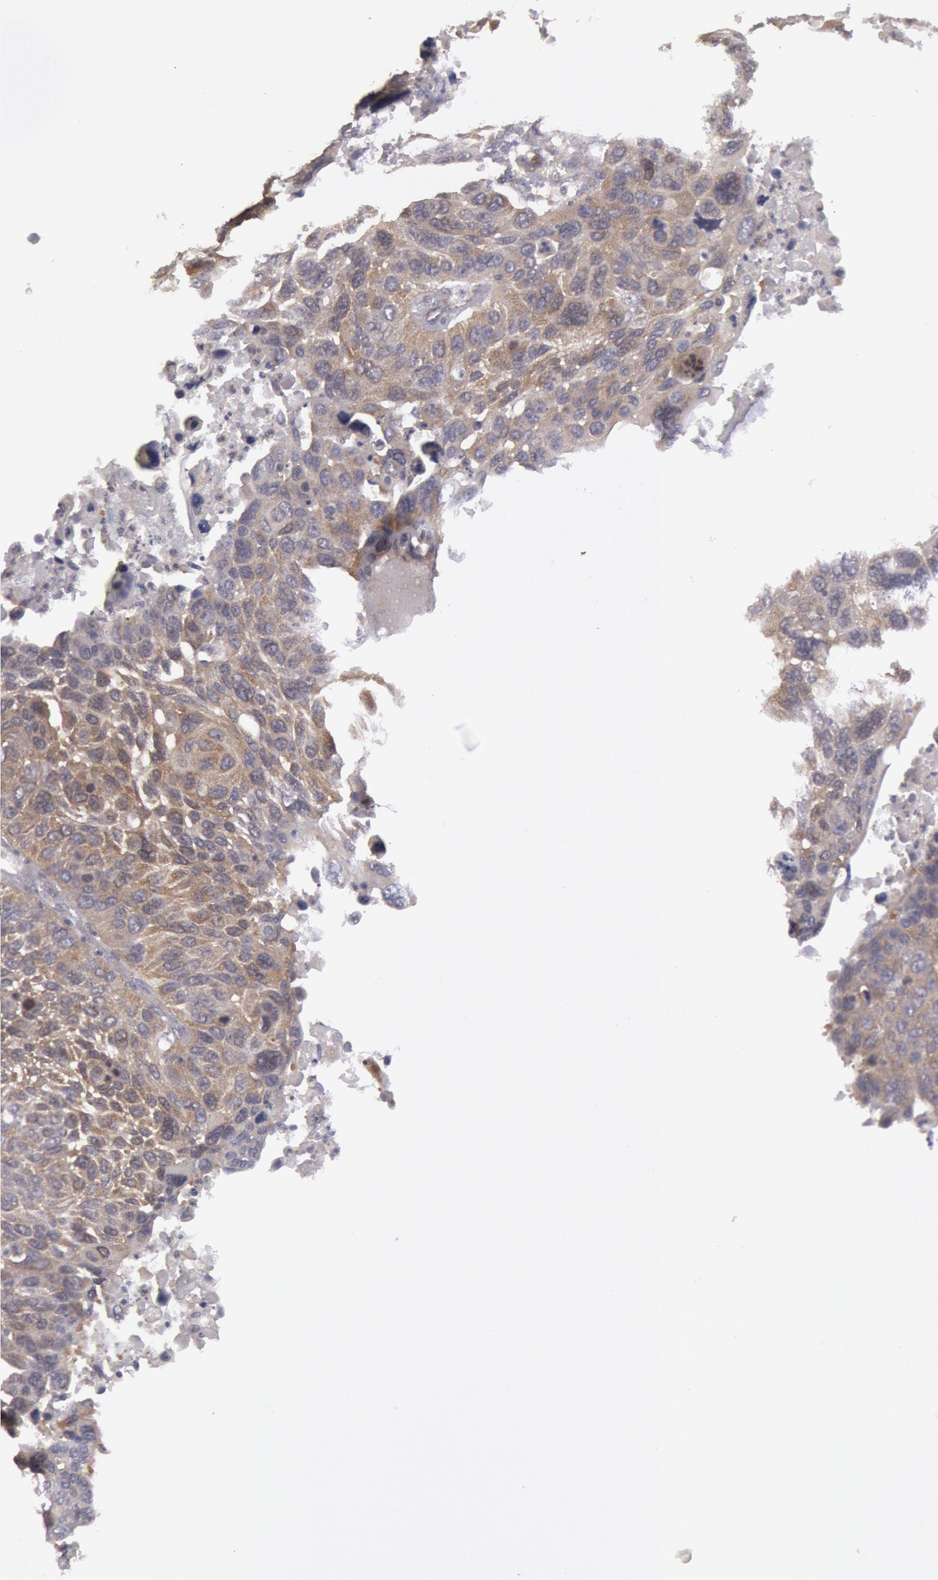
{"staining": {"intensity": "weak", "quantity": "25%-75%", "location": "cytoplasmic/membranous"}, "tissue": "lung cancer", "cell_type": "Tumor cells", "image_type": "cancer", "snomed": [{"axis": "morphology", "description": "Squamous cell carcinoma, NOS"}, {"axis": "topography", "description": "Lung"}], "caption": "Lung cancer stained with DAB (3,3'-diaminobenzidine) IHC shows low levels of weak cytoplasmic/membranous expression in about 25%-75% of tumor cells.", "gene": "BRAF", "patient": {"sex": "male", "age": 68}}